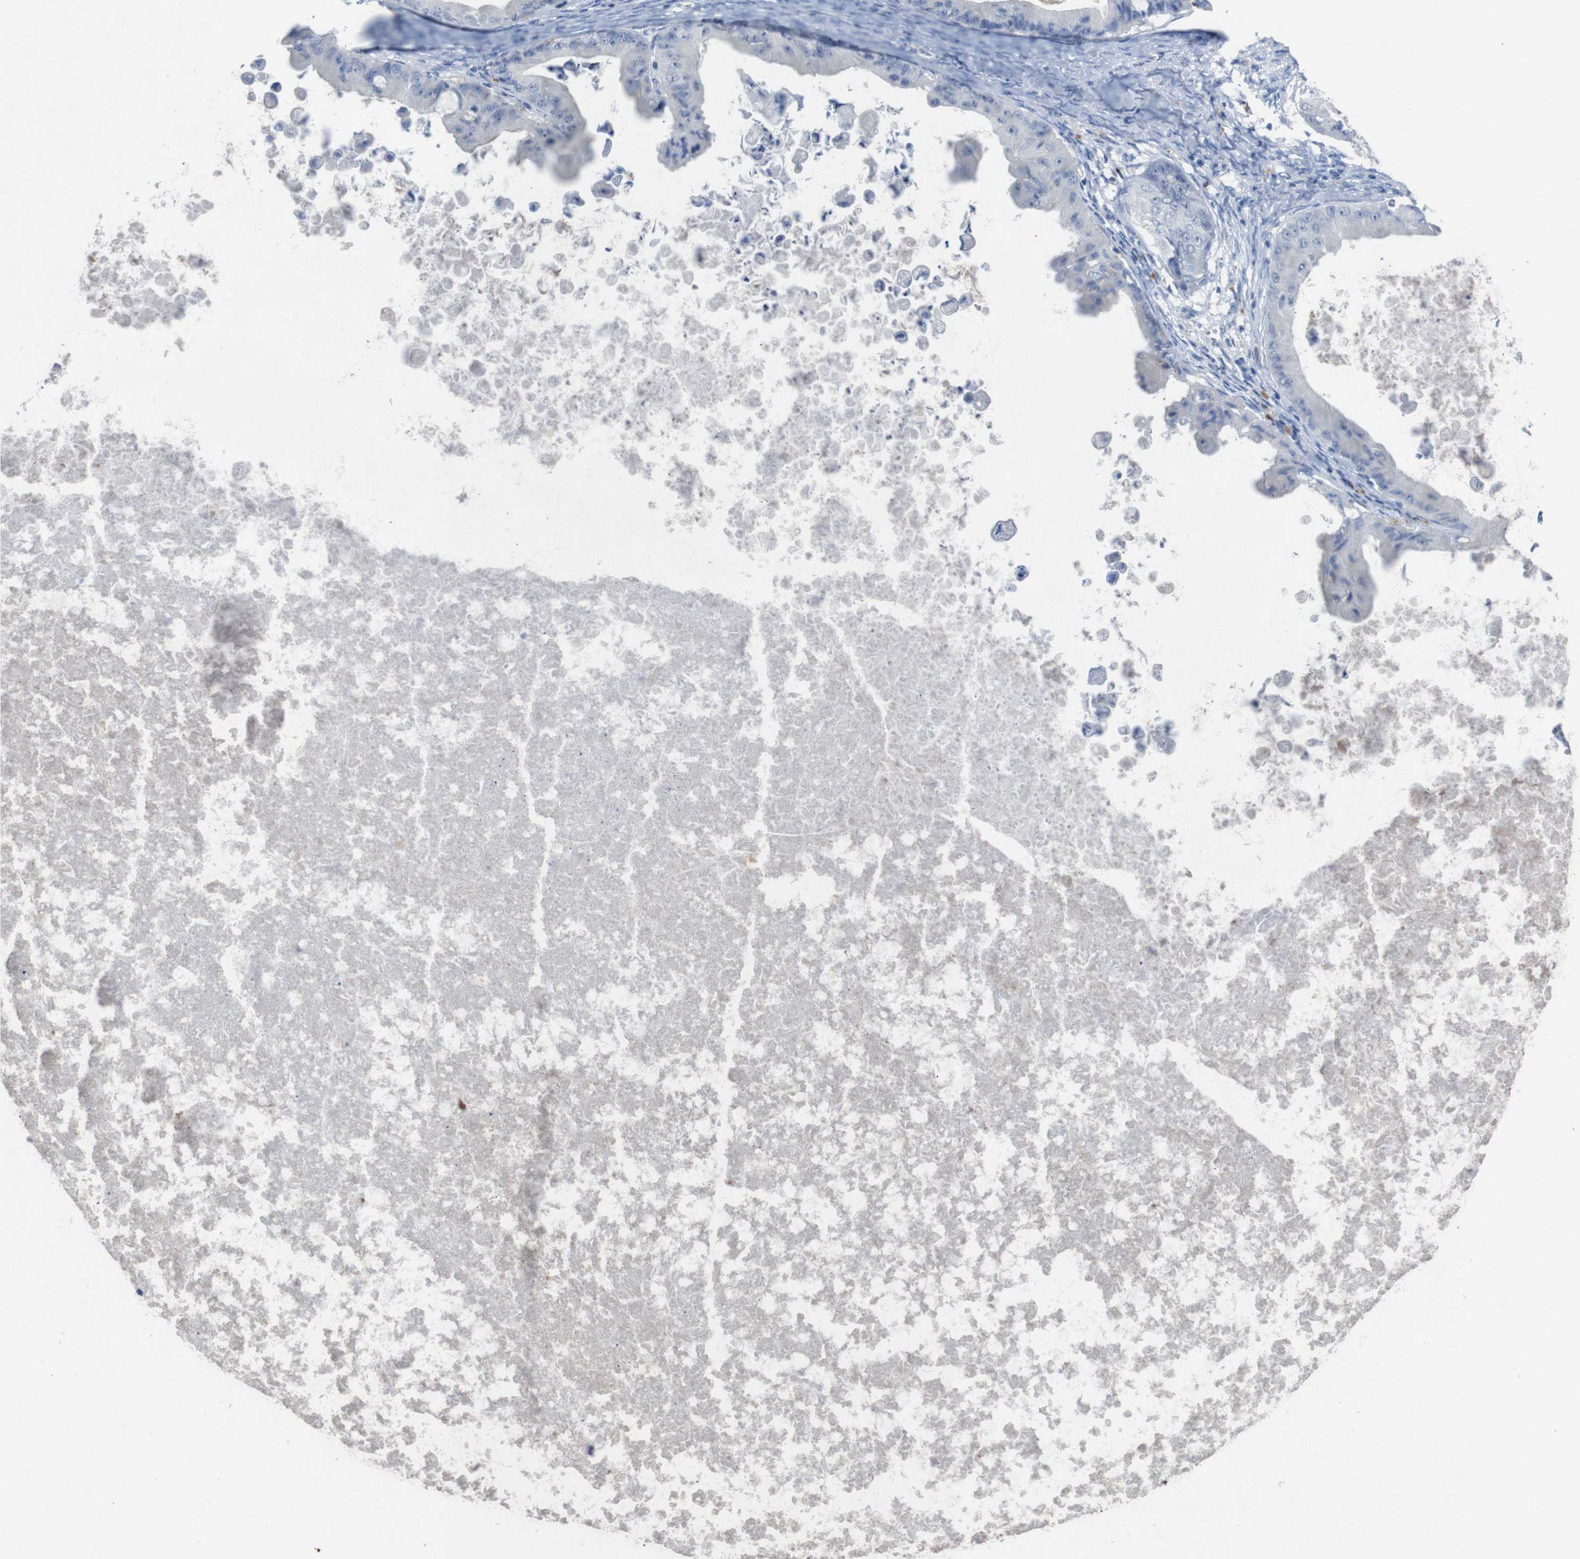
{"staining": {"intensity": "negative", "quantity": "none", "location": "none"}, "tissue": "ovarian cancer", "cell_type": "Tumor cells", "image_type": "cancer", "snomed": [{"axis": "morphology", "description": "Cystadenocarcinoma, mucinous, NOS"}, {"axis": "topography", "description": "Ovary"}], "caption": "DAB (3,3'-diaminobenzidine) immunohistochemical staining of ovarian cancer (mucinous cystadenocarcinoma) demonstrates no significant positivity in tumor cells.", "gene": "SLC2A8", "patient": {"sex": "female", "age": 37}}